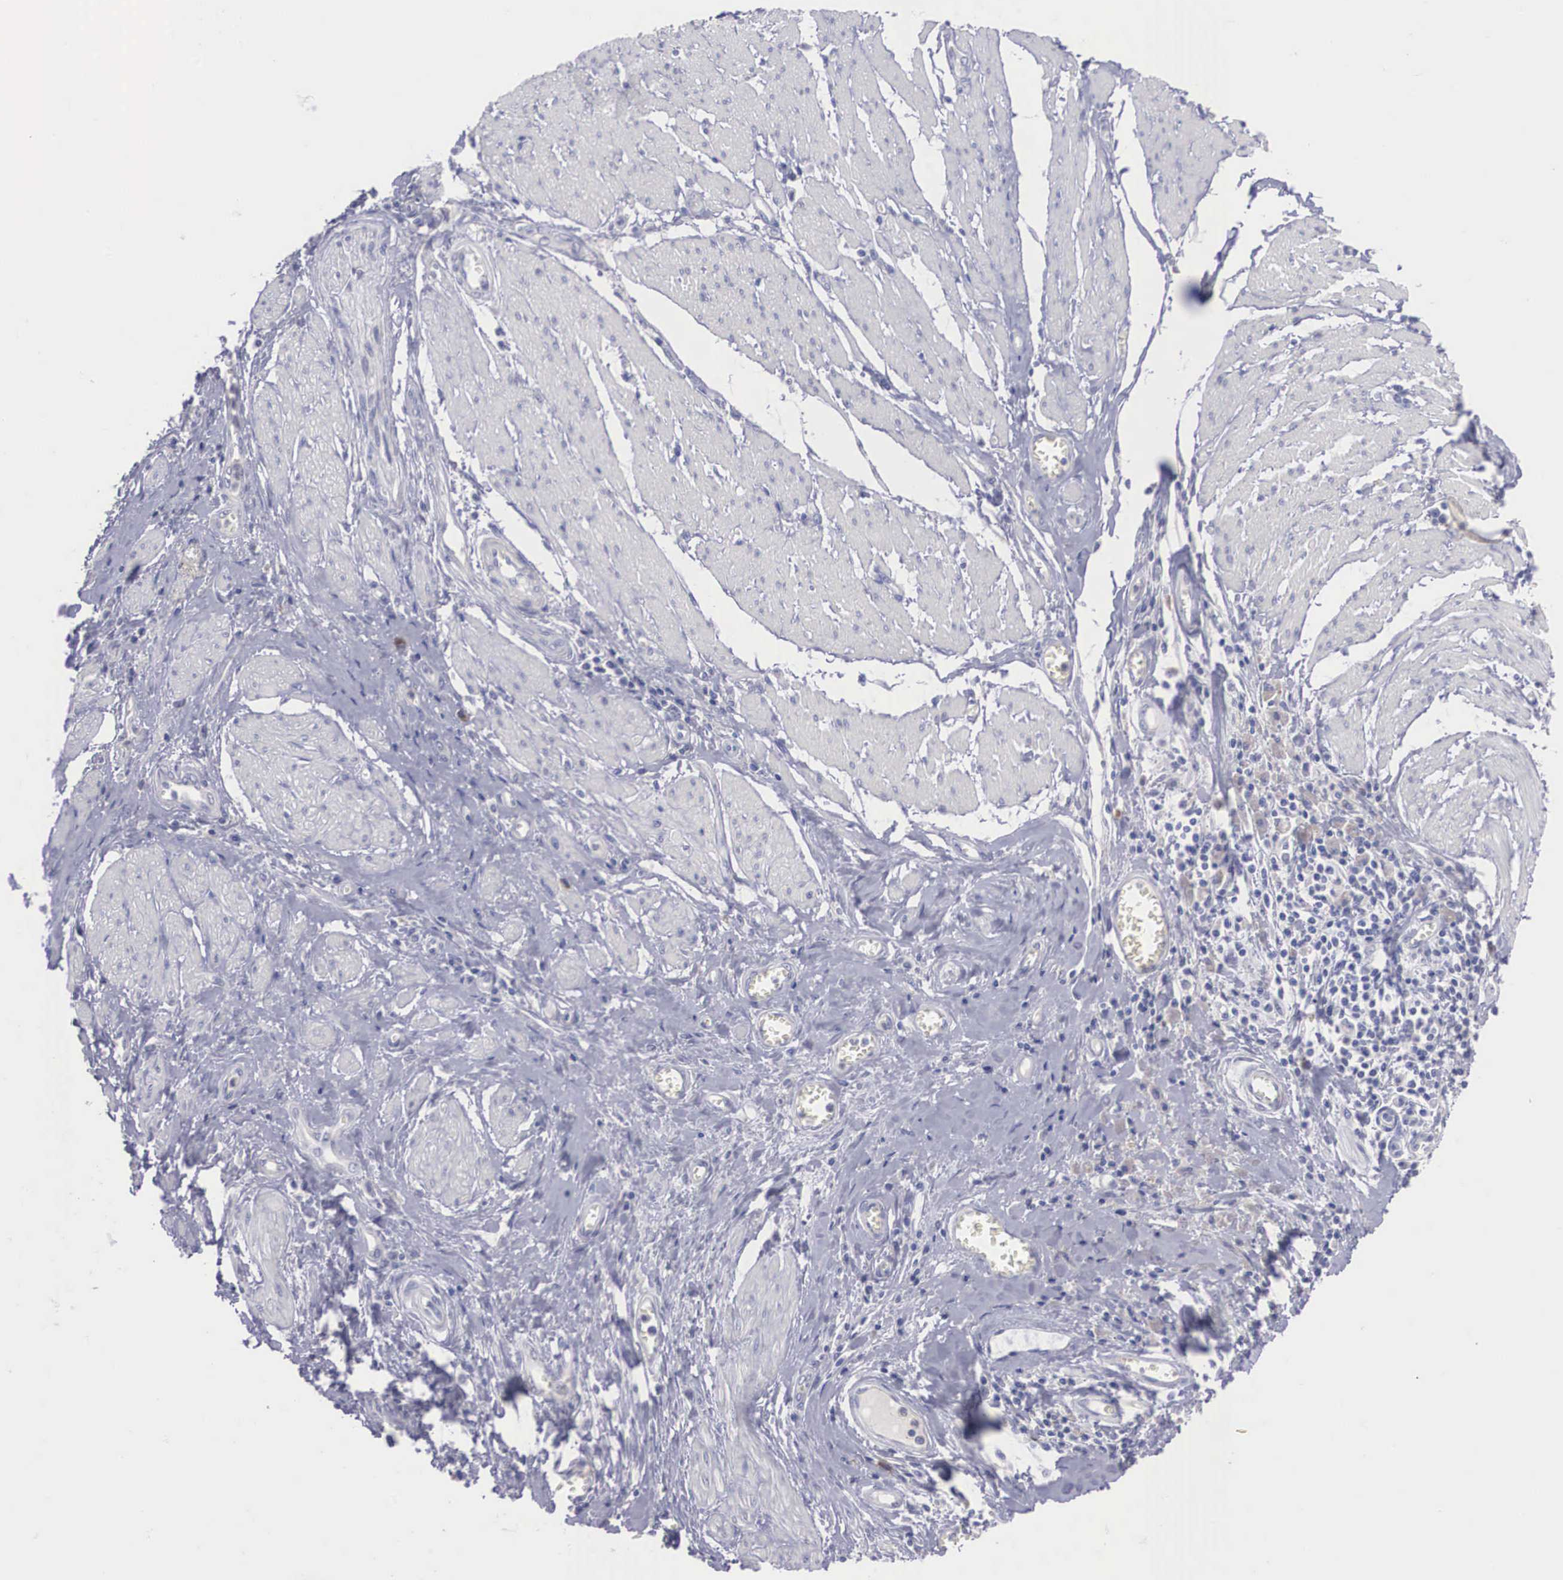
{"staining": {"intensity": "negative", "quantity": "none", "location": "none"}, "tissue": "pancreatic cancer", "cell_type": "Tumor cells", "image_type": "cancer", "snomed": [{"axis": "morphology", "description": "Adenocarcinoma, NOS"}, {"axis": "topography", "description": "Pancreas"}], "caption": "This is an immunohistochemistry histopathology image of pancreatic adenocarcinoma. There is no positivity in tumor cells.", "gene": "REPS2", "patient": {"sex": "female", "age": 70}}